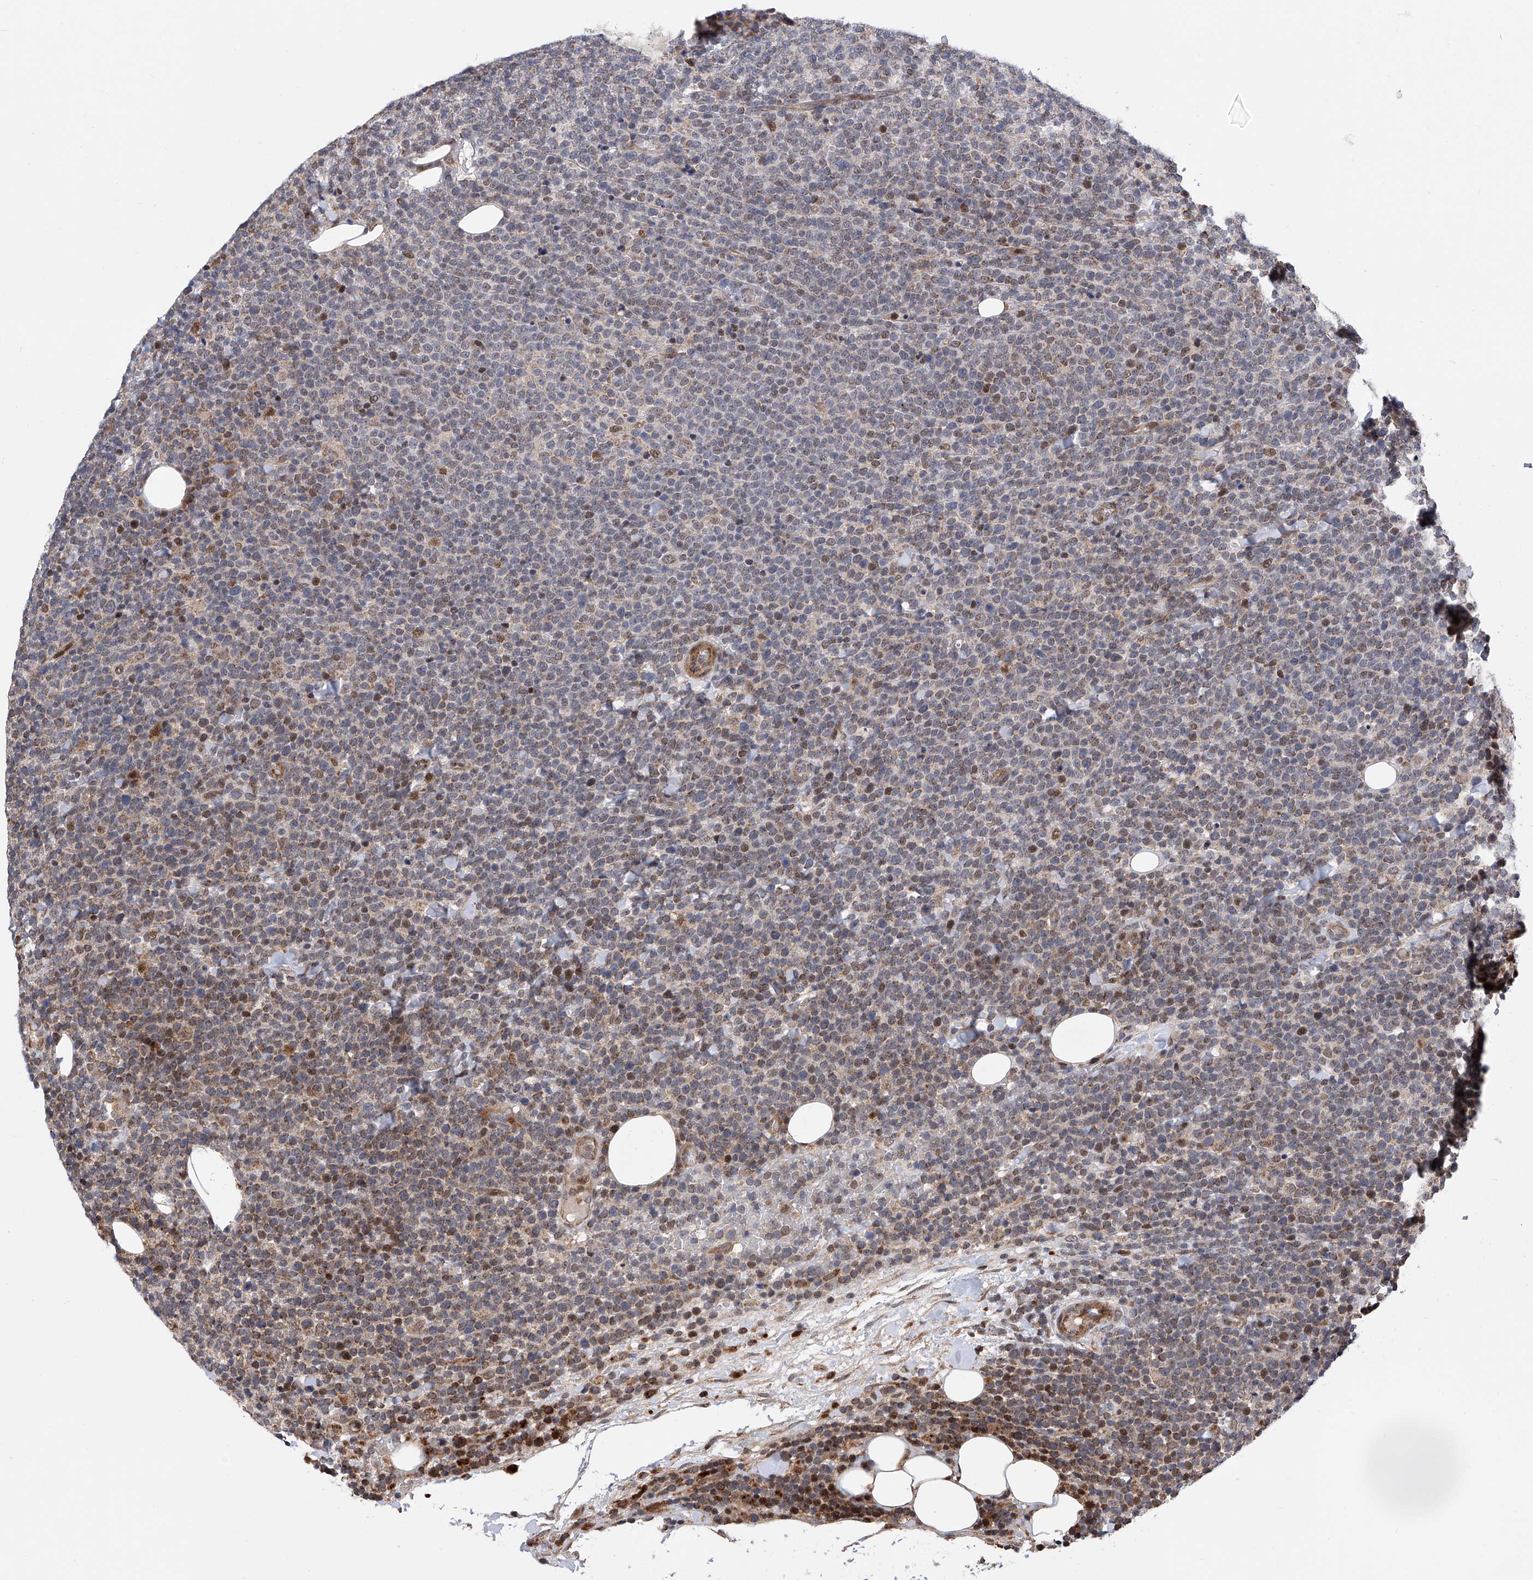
{"staining": {"intensity": "moderate", "quantity": "<25%", "location": "cytoplasmic/membranous"}, "tissue": "lymphoma", "cell_type": "Tumor cells", "image_type": "cancer", "snomed": [{"axis": "morphology", "description": "Malignant lymphoma, non-Hodgkin's type, High grade"}, {"axis": "topography", "description": "Lymph node"}], "caption": "Immunohistochemistry (IHC) image of neoplastic tissue: lymphoma stained using IHC displays low levels of moderate protein expression localized specifically in the cytoplasmic/membranous of tumor cells, appearing as a cytoplasmic/membranous brown color.", "gene": "FARP2", "patient": {"sex": "male", "age": 61}}